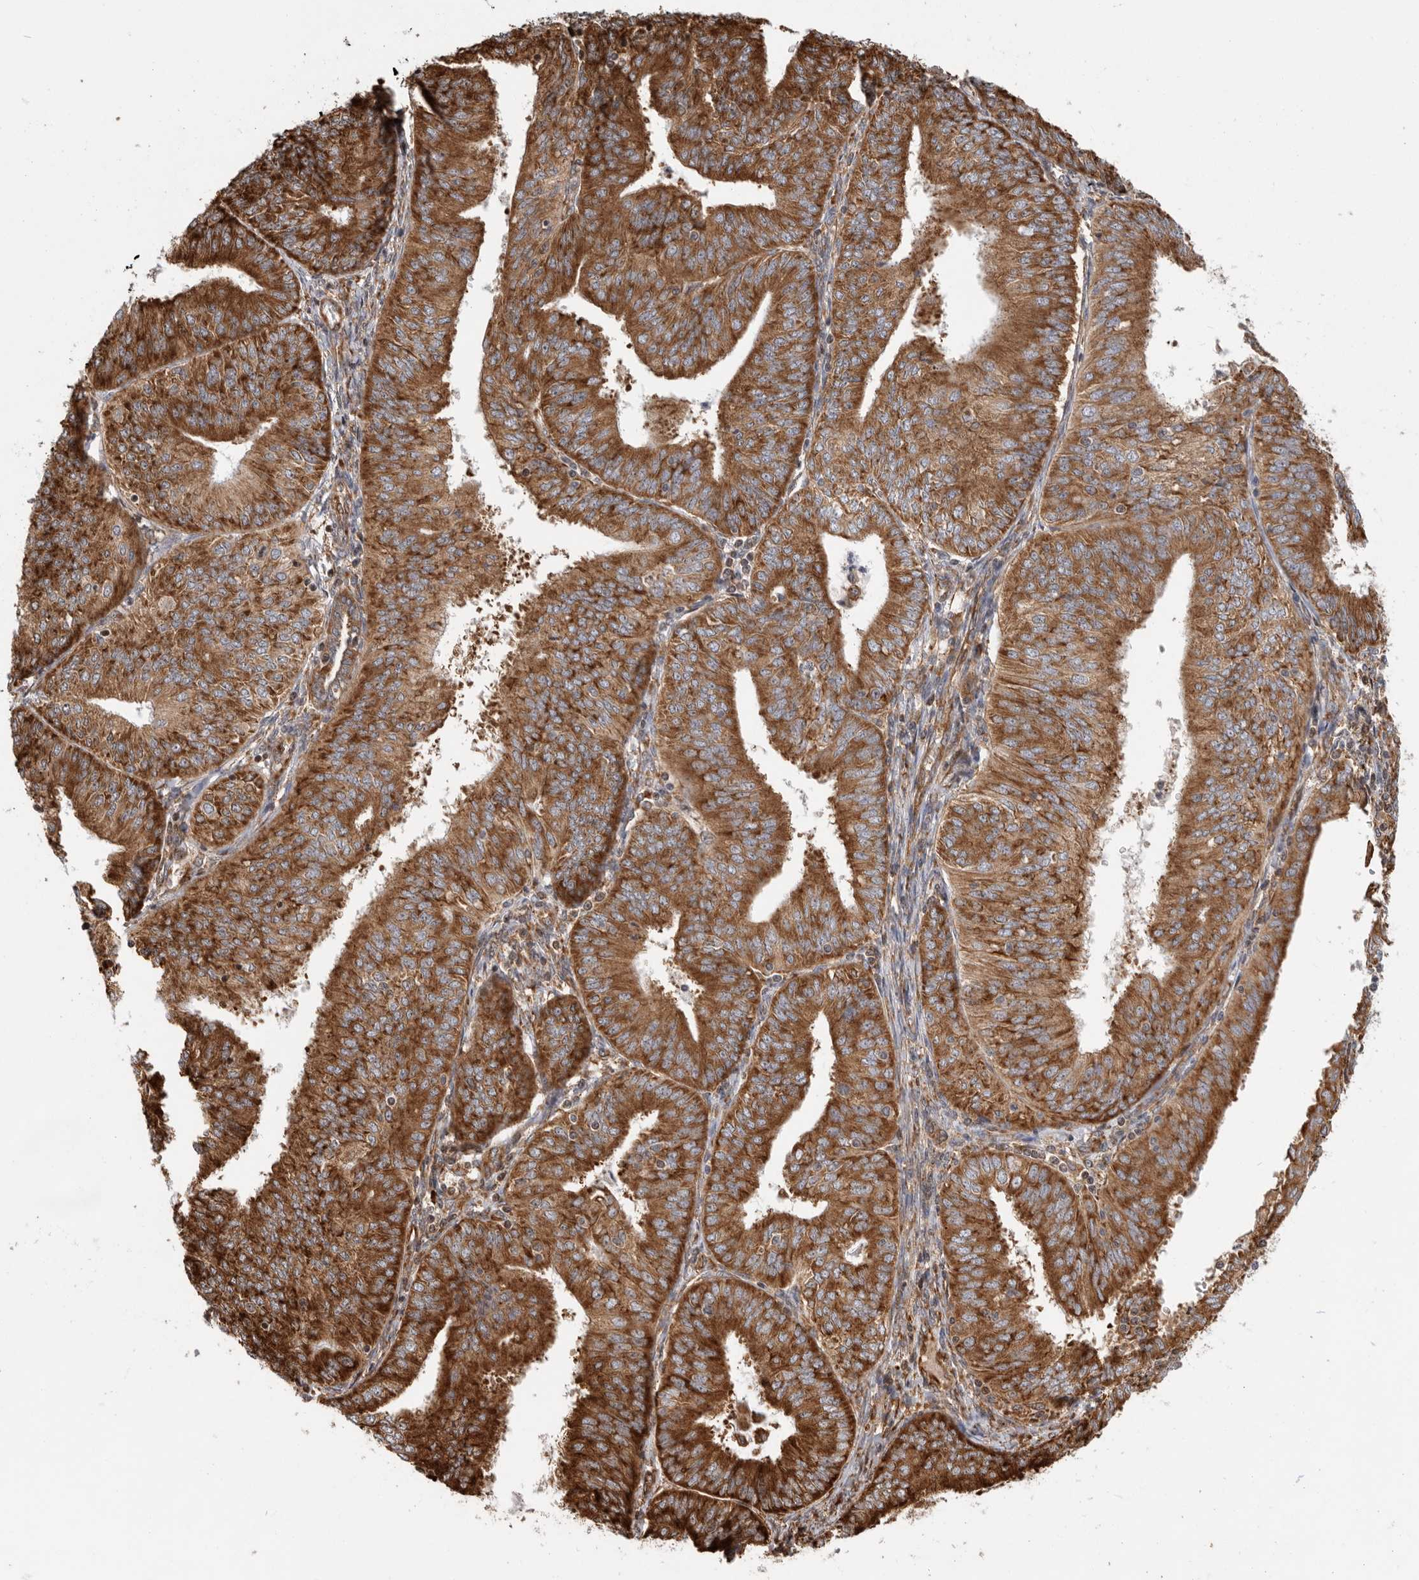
{"staining": {"intensity": "strong", "quantity": ">75%", "location": "cytoplasmic/membranous"}, "tissue": "endometrial cancer", "cell_type": "Tumor cells", "image_type": "cancer", "snomed": [{"axis": "morphology", "description": "Adenocarcinoma, NOS"}, {"axis": "topography", "description": "Endometrium"}], "caption": "Immunohistochemical staining of adenocarcinoma (endometrial) demonstrates strong cytoplasmic/membranous protein expression in approximately >75% of tumor cells.", "gene": "FZD3", "patient": {"sex": "female", "age": 58}}